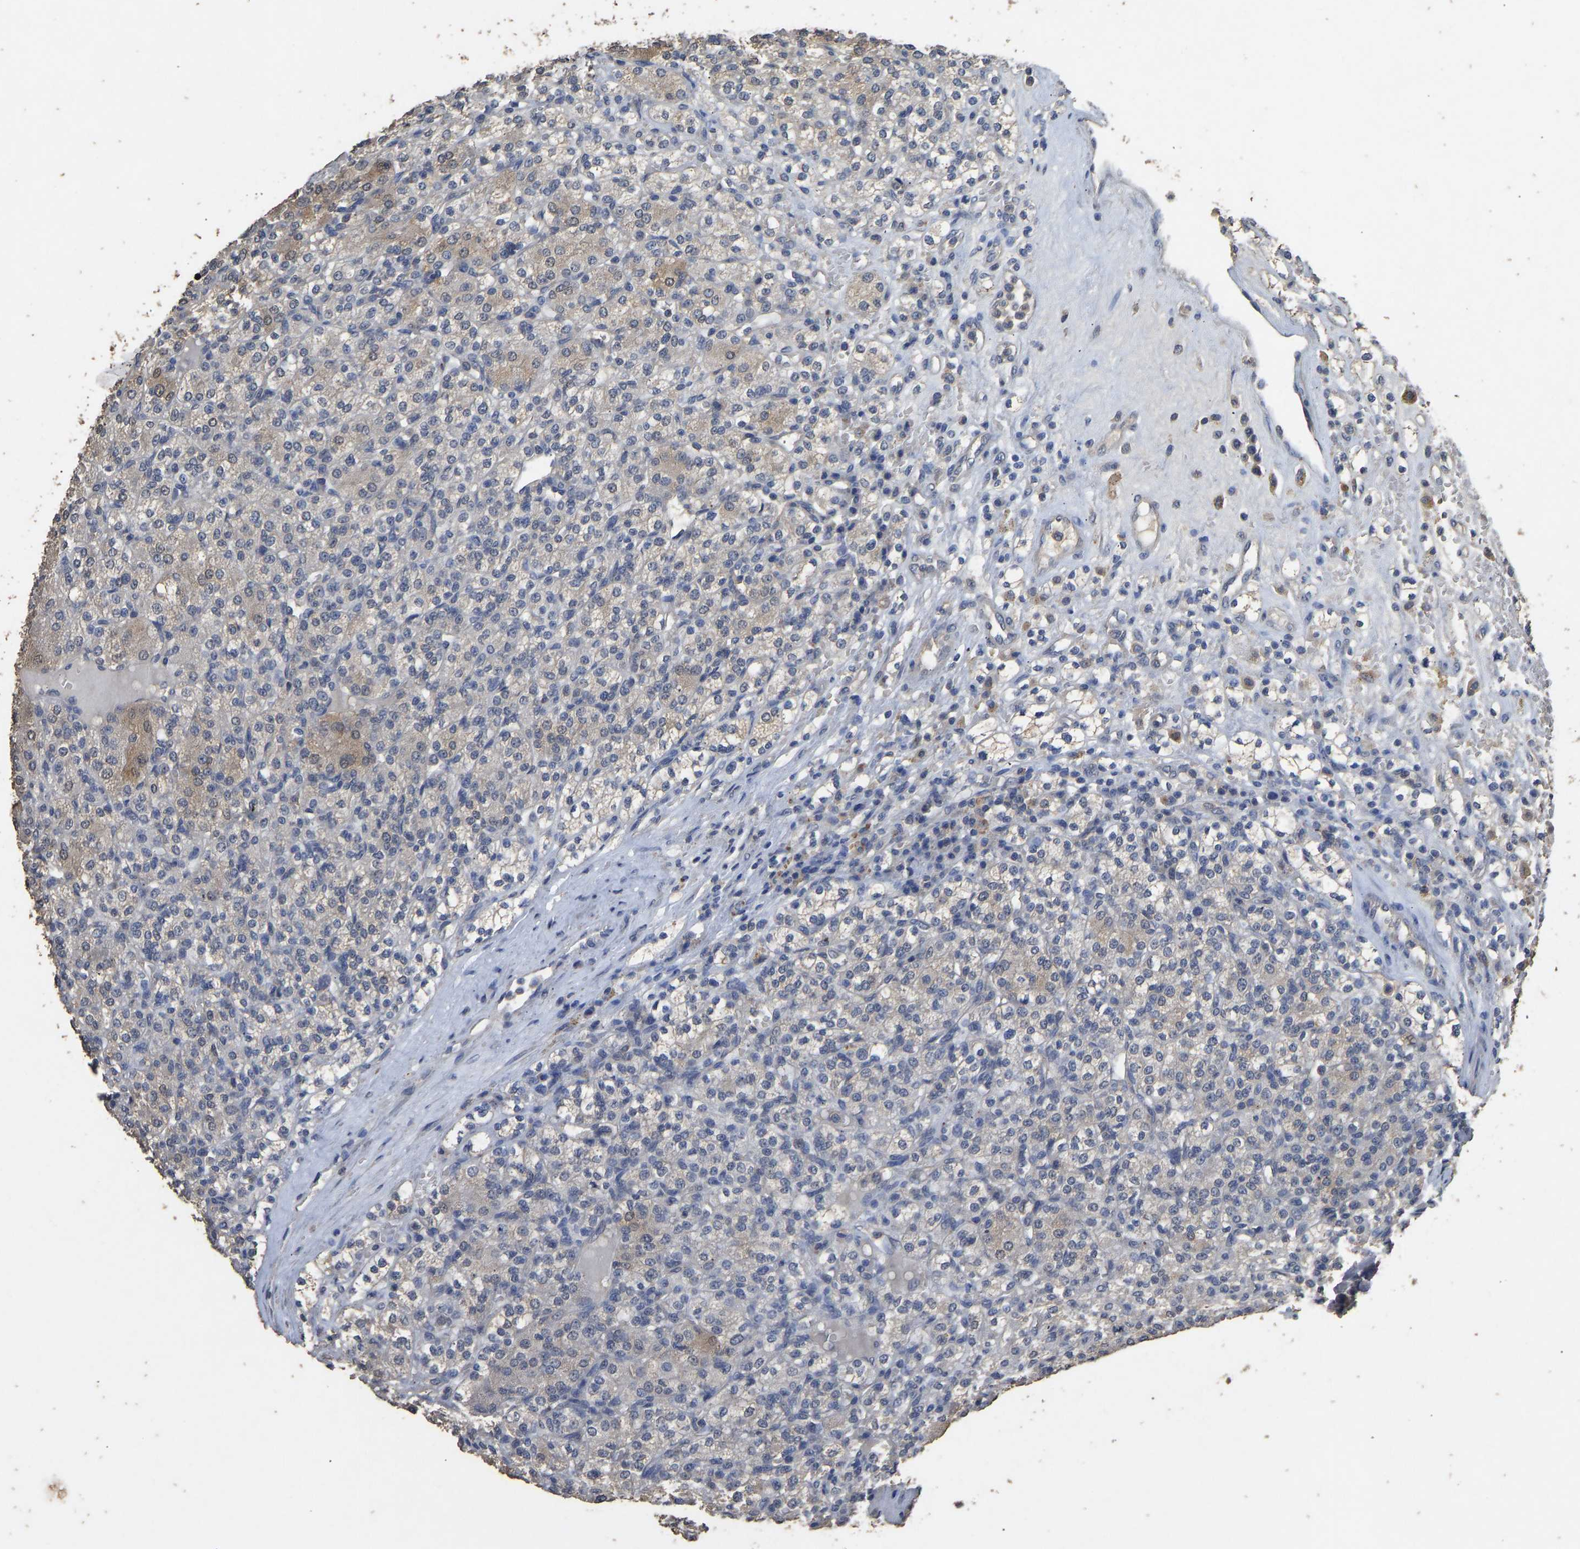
{"staining": {"intensity": "moderate", "quantity": "<25%", "location": "cytoplasmic/membranous"}, "tissue": "renal cancer", "cell_type": "Tumor cells", "image_type": "cancer", "snomed": [{"axis": "morphology", "description": "Adenocarcinoma, NOS"}, {"axis": "topography", "description": "Kidney"}], "caption": "Brown immunohistochemical staining in renal cancer demonstrates moderate cytoplasmic/membranous positivity in about <25% of tumor cells.", "gene": "CIDEC", "patient": {"sex": "male", "age": 77}}